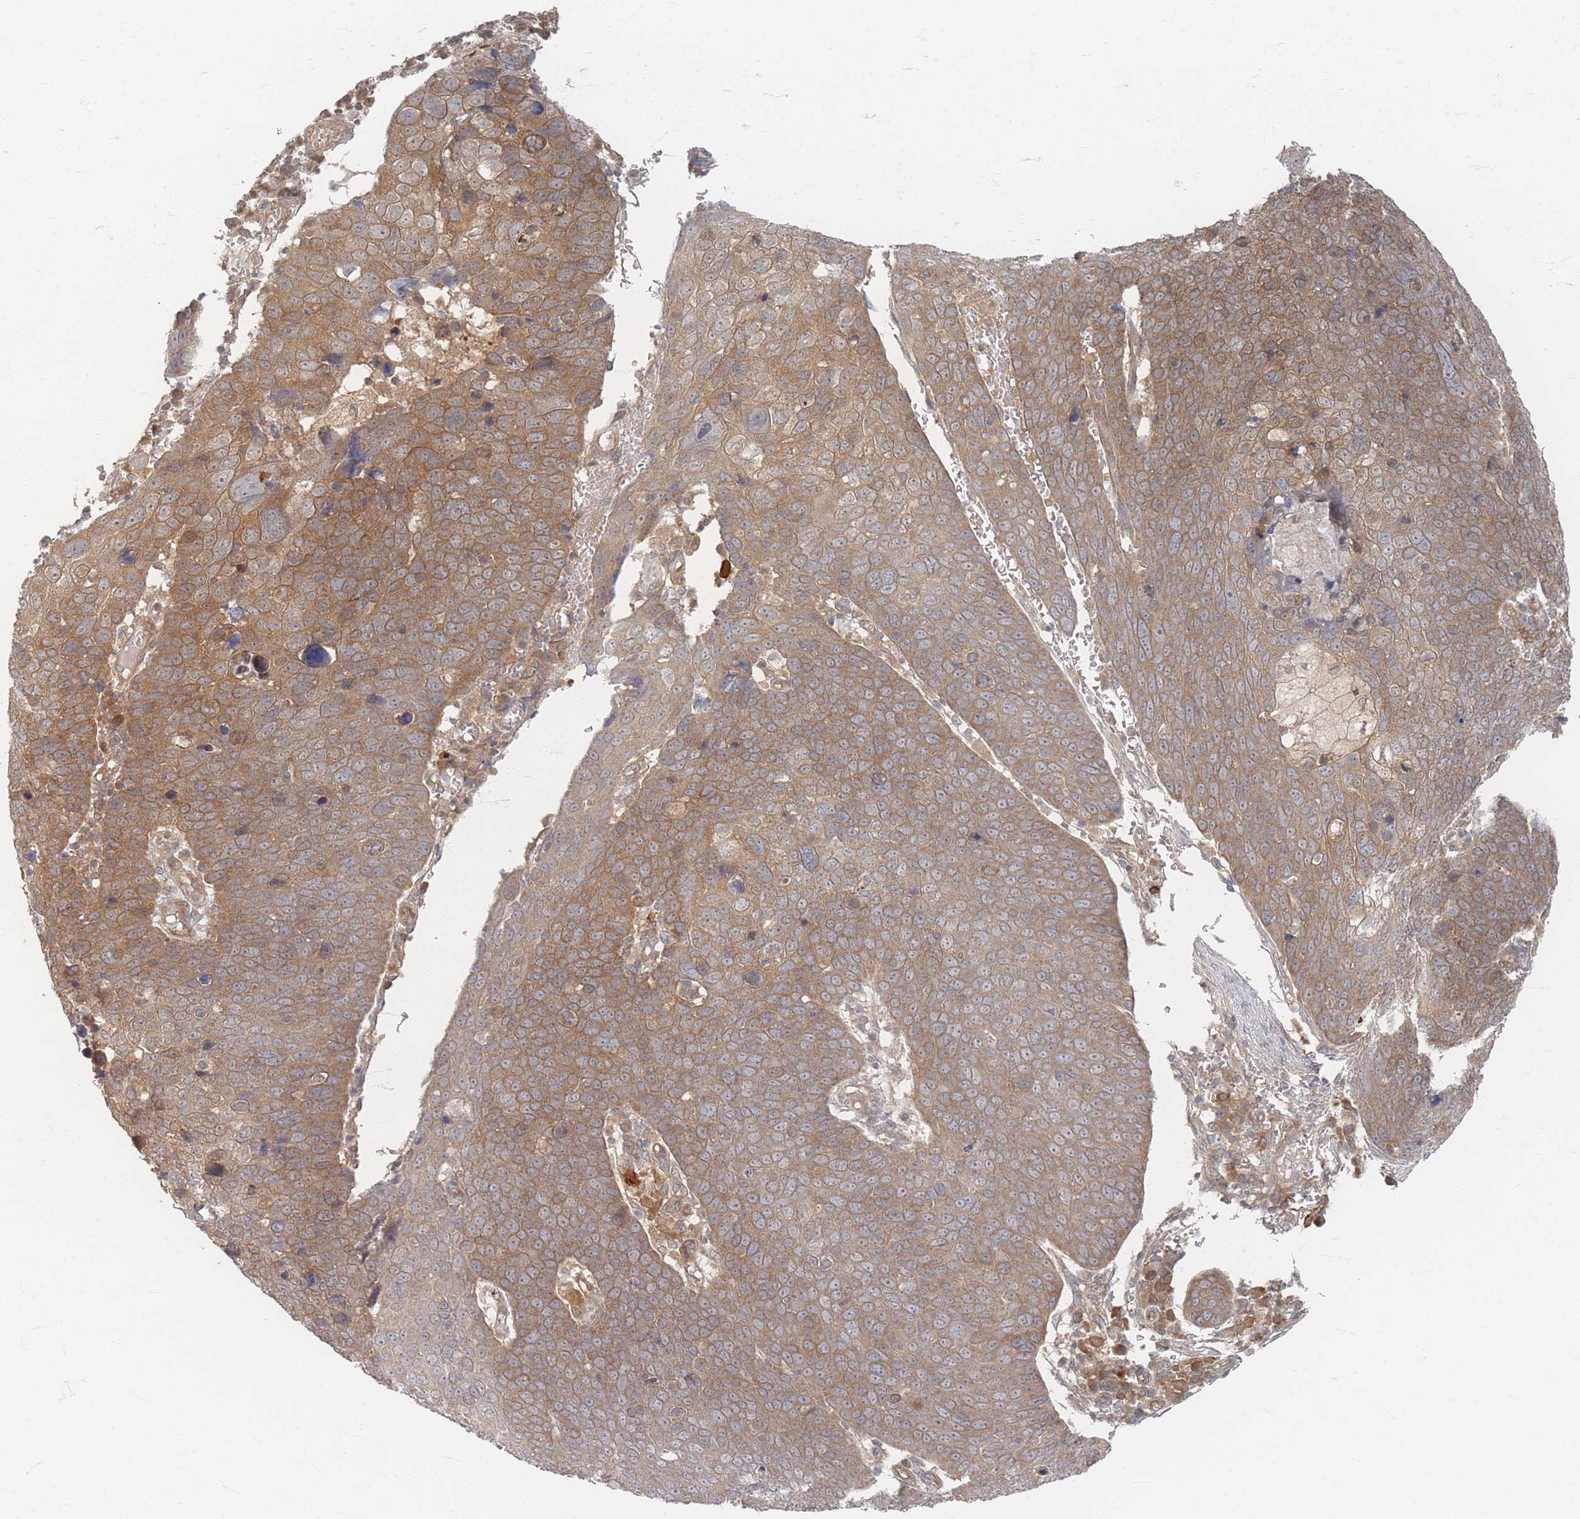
{"staining": {"intensity": "moderate", "quantity": ">75%", "location": "cytoplasmic/membranous"}, "tissue": "skin cancer", "cell_type": "Tumor cells", "image_type": "cancer", "snomed": [{"axis": "morphology", "description": "Squamous cell carcinoma, NOS"}, {"axis": "topography", "description": "Skin"}], "caption": "Protein staining shows moderate cytoplasmic/membranous expression in about >75% of tumor cells in skin squamous cell carcinoma. The staining was performed using DAB (3,3'-diaminobenzidine) to visualize the protein expression in brown, while the nuclei were stained in blue with hematoxylin (Magnification: 20x).", "gene": "PSMD9", "patient": {"sex": "male", "age": 71}}